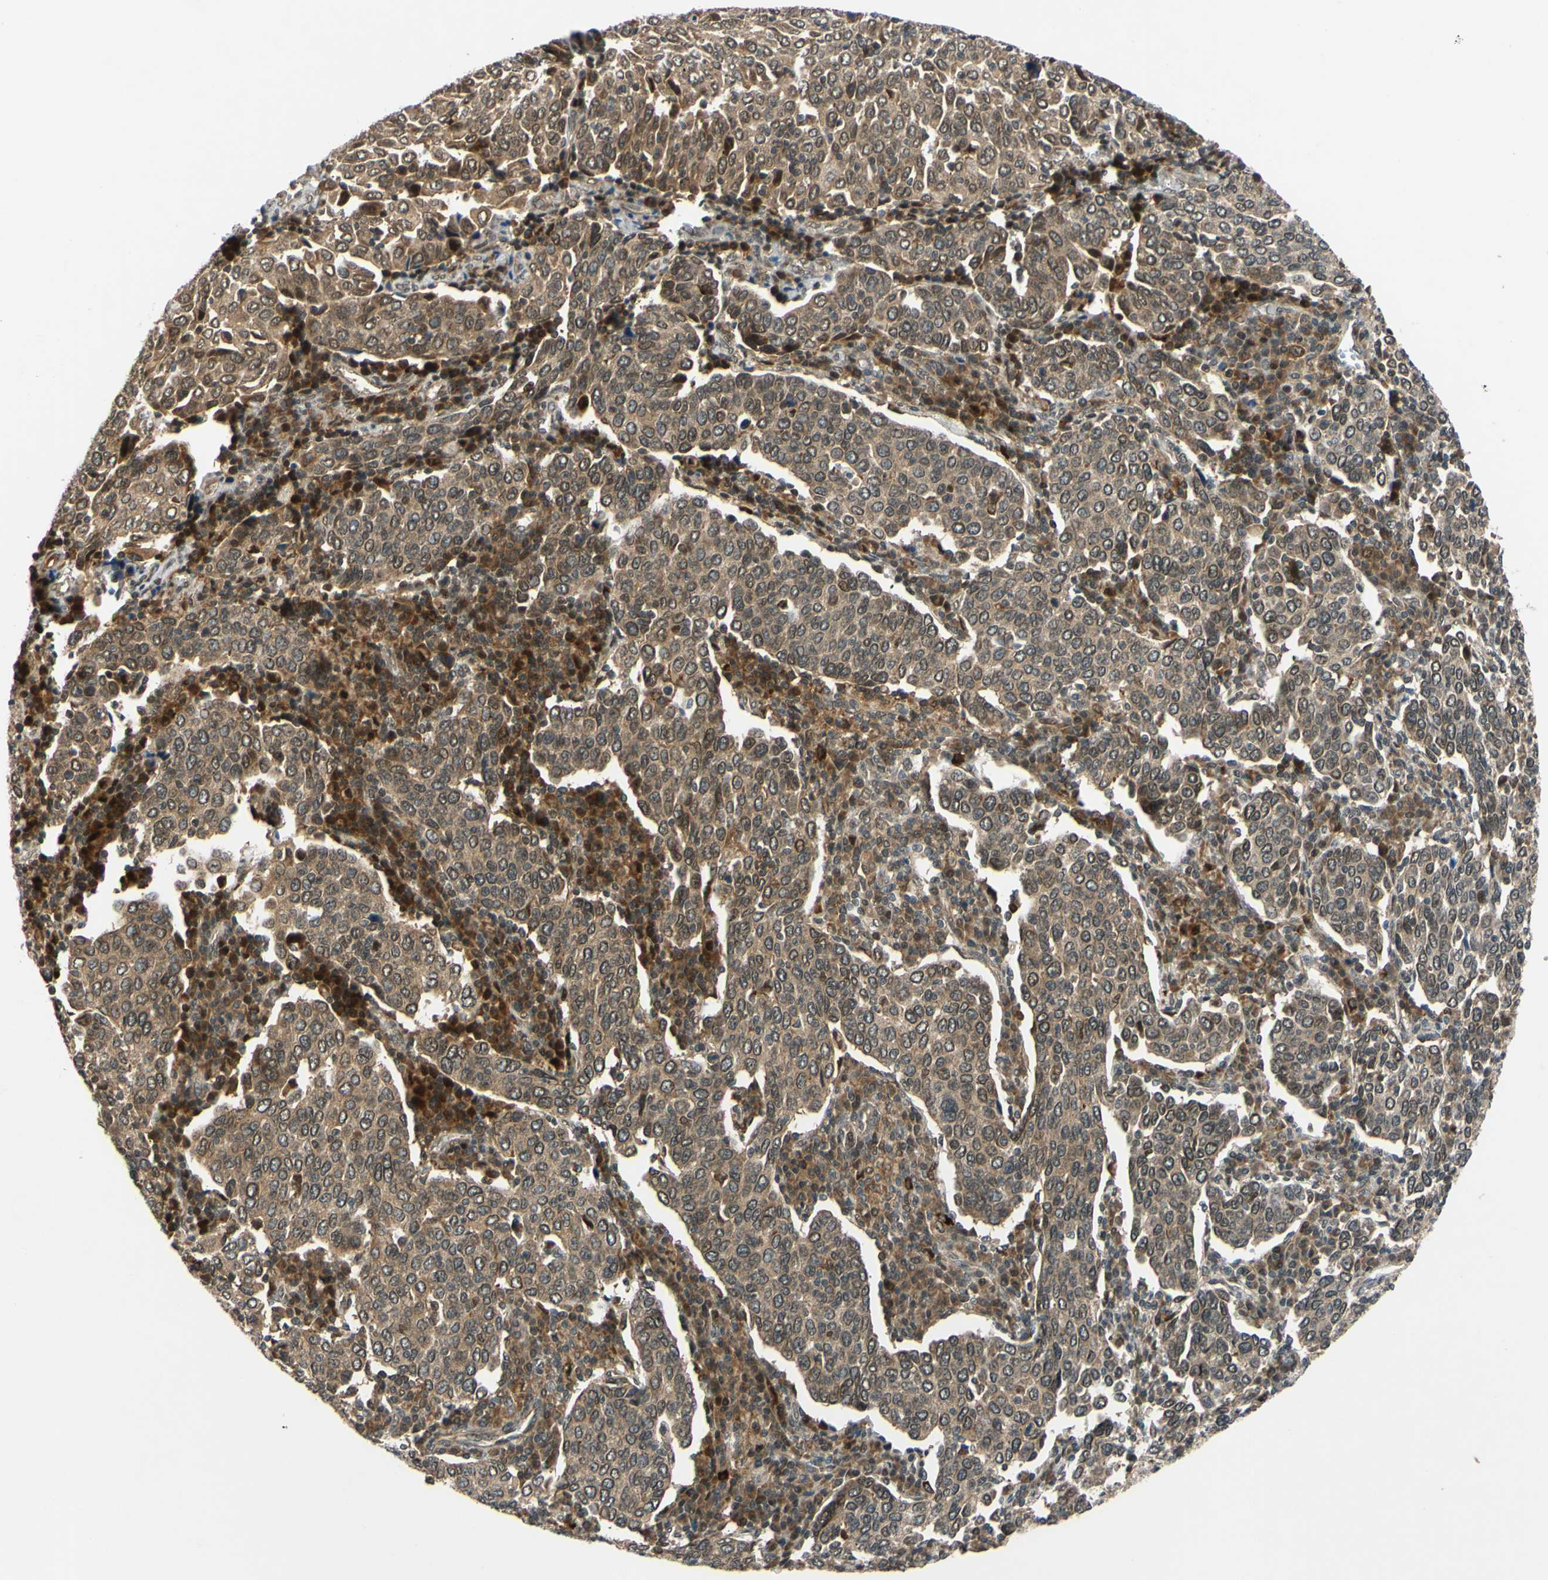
{"staining": {"intensity": "weak", "quantity": ">75%", "location": "cytoplasmic/membranous"}, "tissue": "cervical cancer", "cell_type": "Tumor cells", "image_type": "cancer", "snomed": [{"axis": "morphology", "description": "Squamous cell carcinoma, NOS"}, {"axis": "topography", "description": "Cervix"}], "caption": "Tumor cells demonstrate low levels of weak cytoplasmic/membranous staining in approximately >75% of cells in human cervical cancer (squamous cell carcinoma).", "gene": "ABCC8", "patient": {"sex": "female", "age": 40}}